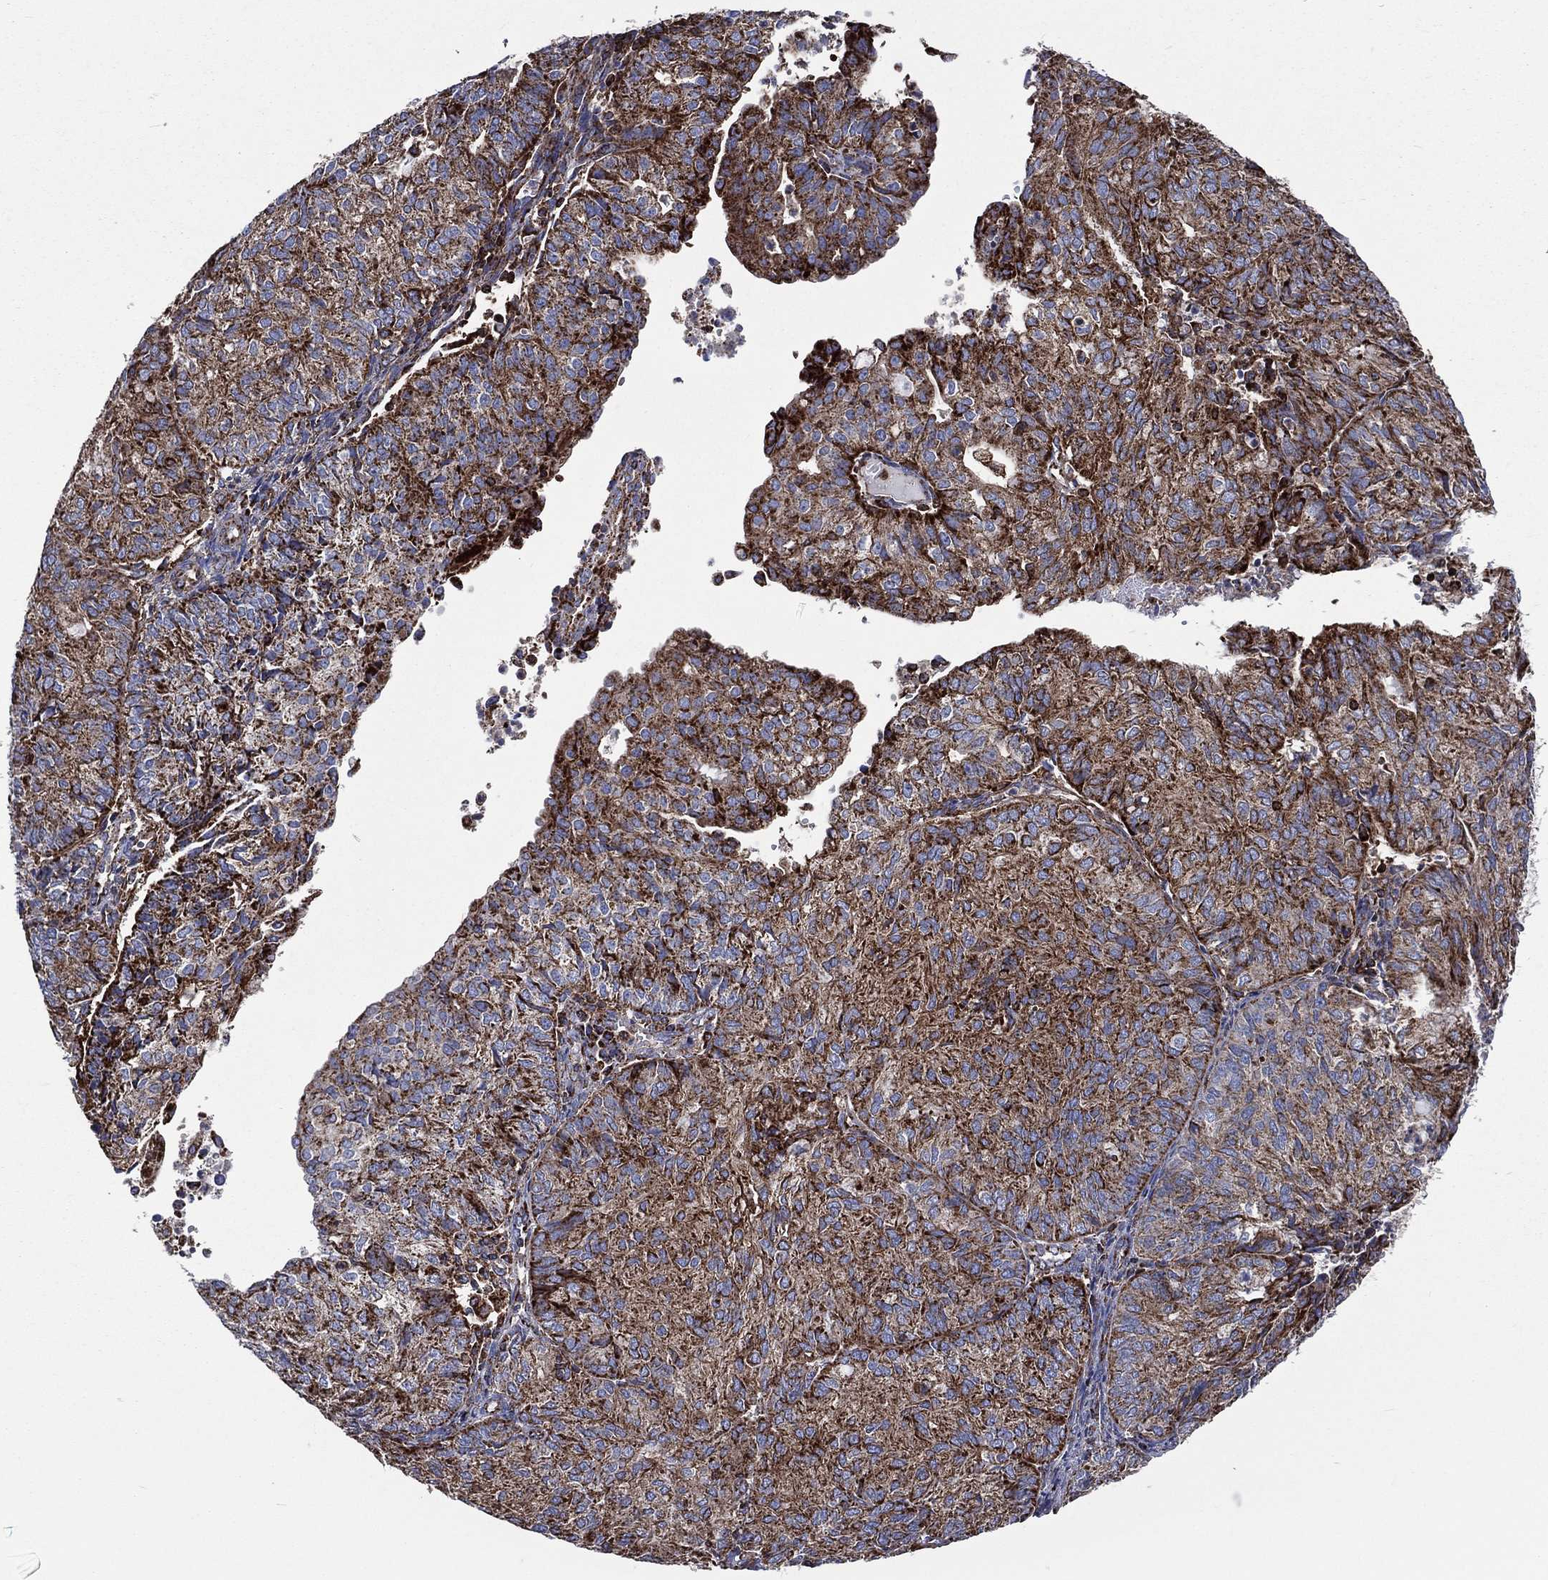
{"staining": {"intensity": "strong", "quantity": ">75%", "location": "cytoplasmic/membranous"}, "tissue": "endometrial cancer", "cell_type": "Tumor cells", "image_type": "cancer", "snomed": [{"axis": "morphology", "description": "Adenocarcinoma, NOS"}, {"axis": "topography", "description": "Endometrium"}], "caption": "High-power microscopy captured an immunohistochemistry (IHC) photomicrograph of adenocarcinoma (endometrial), revealing strong cytoplasmic/membranous positivity in approximately >75% of tumor cells.", "gene": "ANKRD37", "patient": {"sex": "female", "age": 82}}